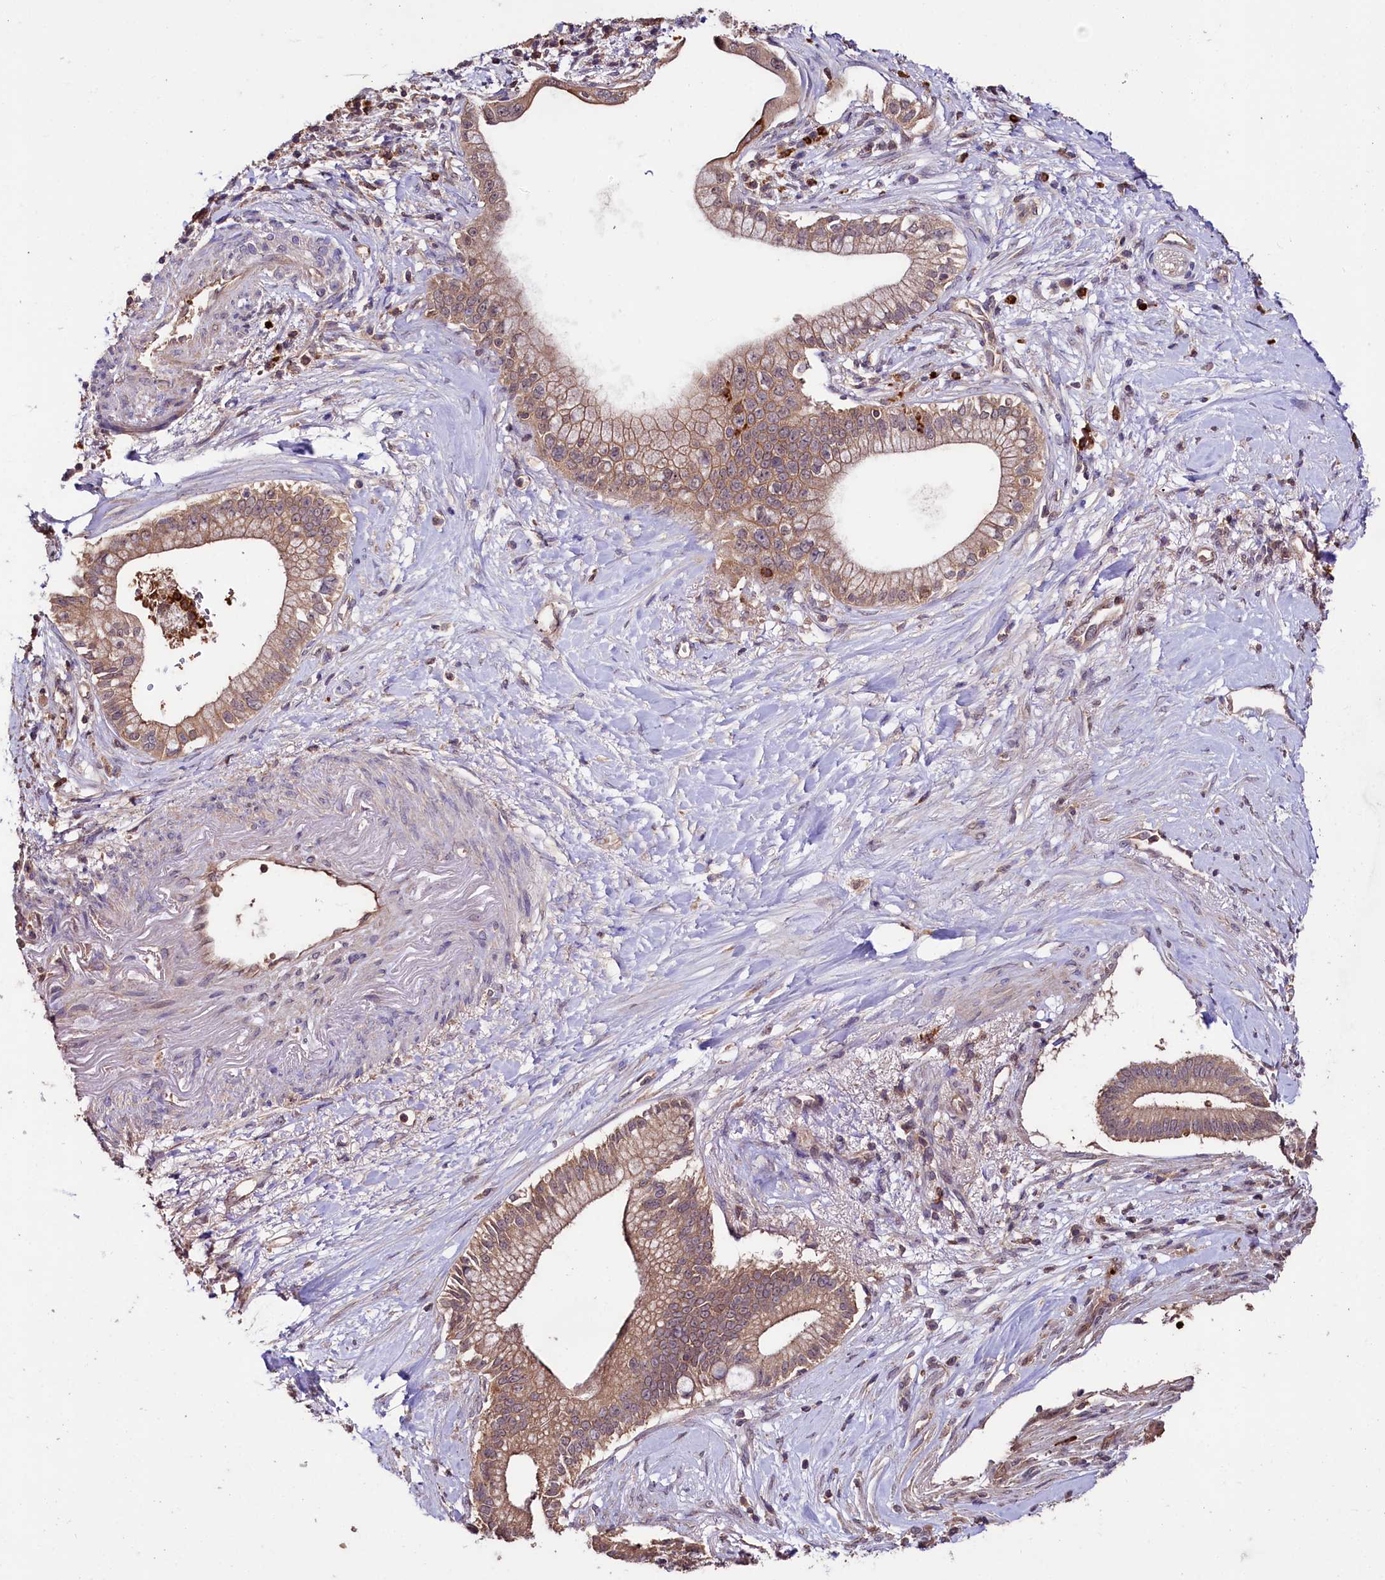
{"staining": {"intensity": "moderate", "quantity": ">75%", "location": "cytoplasmic/membranous"}, "tissue": "pancreatic cancer", "cell_type": "Tumor cells", "image_type": "cancer", "snomed": [{"axis": "morphology", "description": "Adenocarcinoma, NOS"}, {"axis": "topography", "description": "Pancreas"}], "caption": "This is an image of immunohistochemistry (IHC) staining of adenocarcinoma (pancreatic), which shows moderate staining in the cytoplasmic/membranous of tumor cells.", "gene": "KLRB1", "patient": {"sex": "male", "age": 68}}